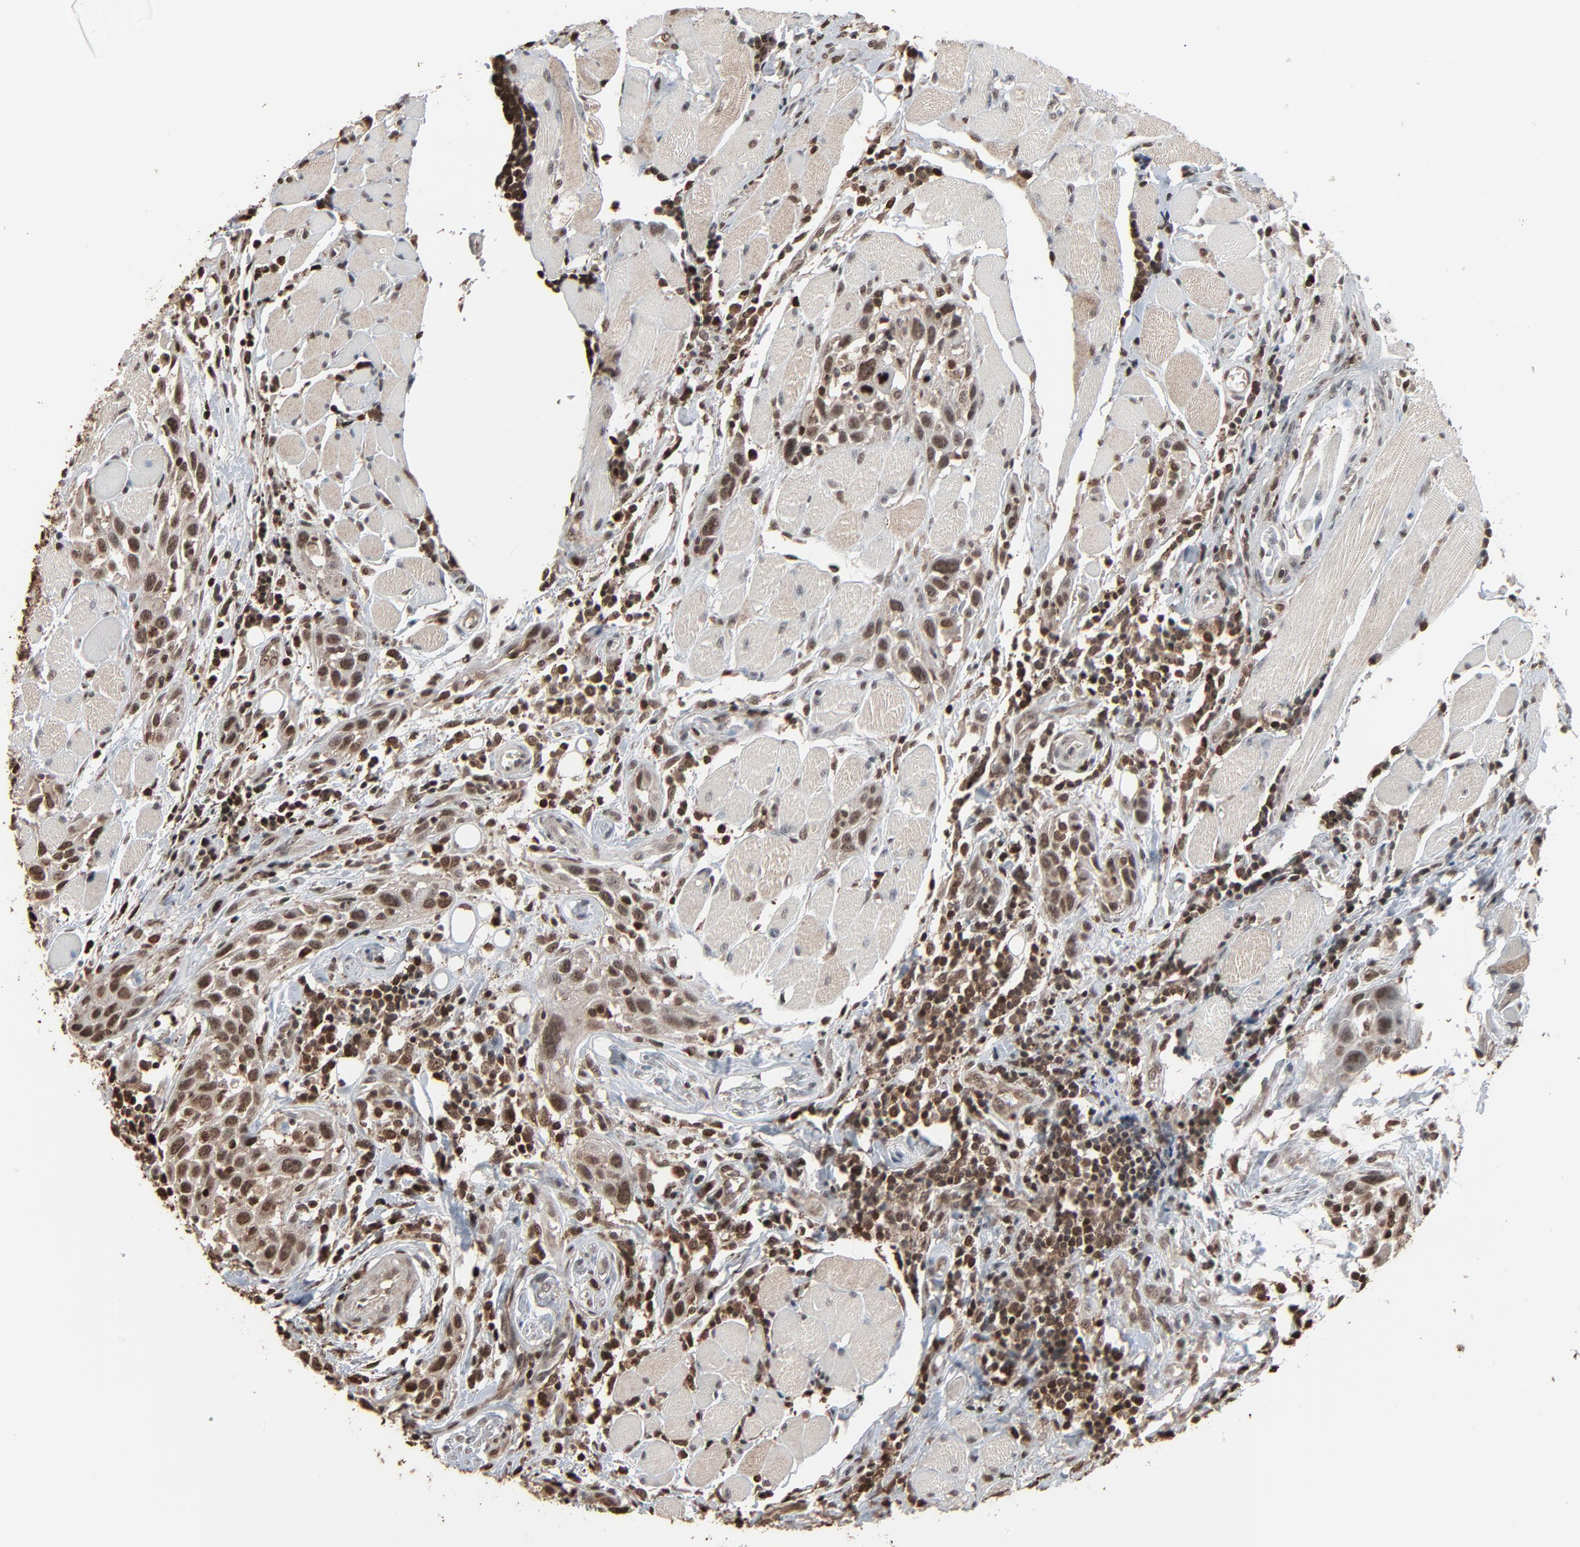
{"staining": {"intensity": "strong", "quantity": ">75%", "location": "nuclear"}, "tissue": "head and neck cancer", "cell_type": "Tumor cells", "image_type": "cancer", "snomed": [{"axis": "morphology", "description": "Squamous cell carcinoma, NOS"}, {"axis": "topography", "description": "Oral tissue"}, {"axis": "topography", "description": "Head-Neck"}], "caption": "Human head and neck cancer (squamous cell carcinoma) stained for a protein (brown) displays strong nuclear positive expression in approximately >75% of tumor cells.", "gene": "RPS6KA3", "patient": {"sex": "female", "age": 50}}